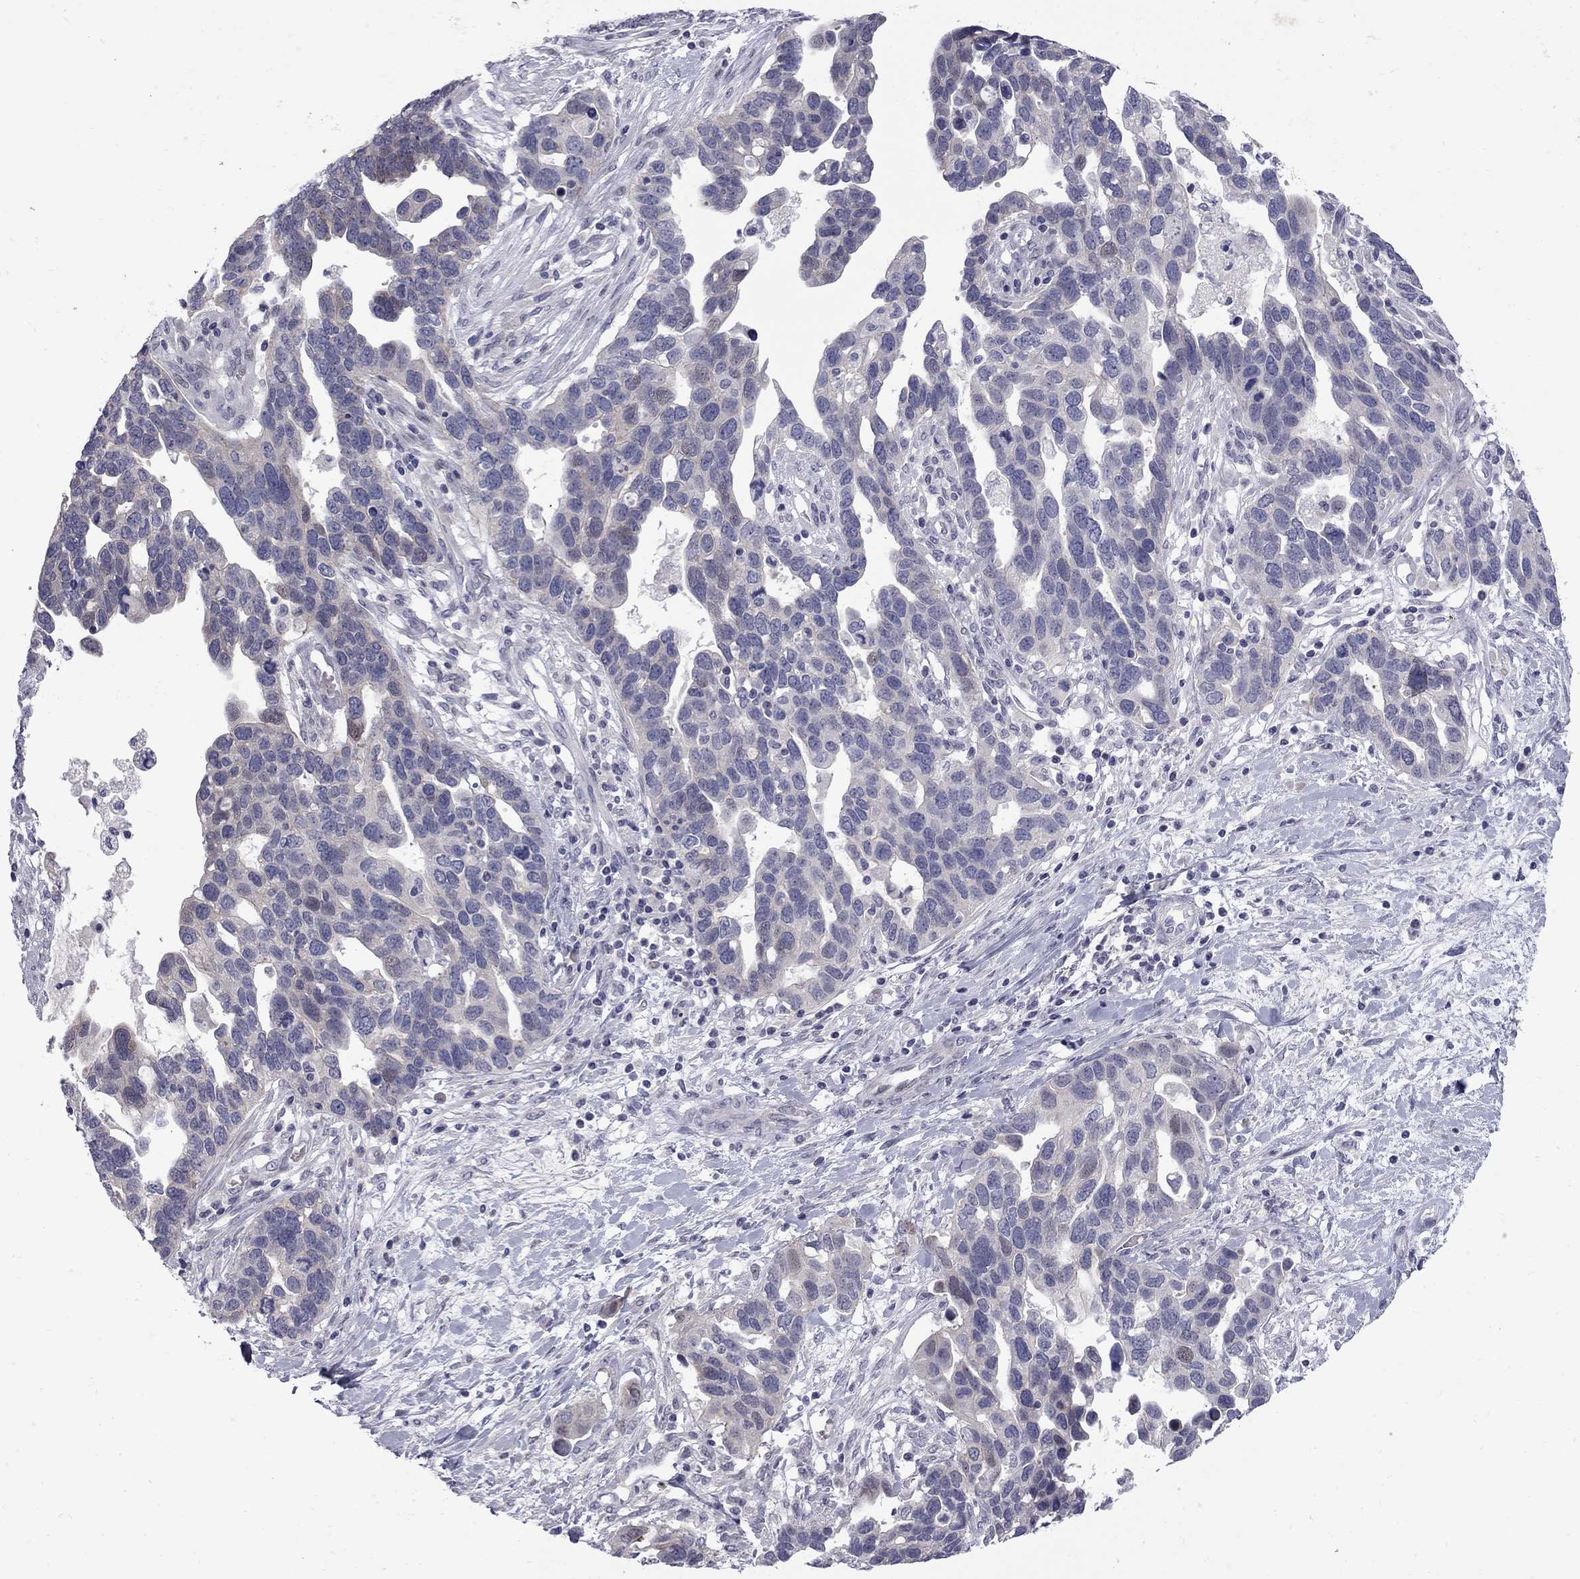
{"staining": {"intensity": "negative", "quantity": "none", "location": "none"}, "tissue": "ovarian cancer", "cell_type": "Tumor cells", "image_type": "cancer", "snomed": [{"axis": "morphology", "description": "Cystadenocarcinoma, serous, NOS"}, {"axis": "topography", "description": "Ovary"}], "caption": "The immunohistochemistry (IHC) micrograph has no significant staining in tumor cells of ovarian cancer (serous cystadenocarcinoma) tissue.", "gene": "NRARP", "patient": {"sex": "female", "age": 54}}